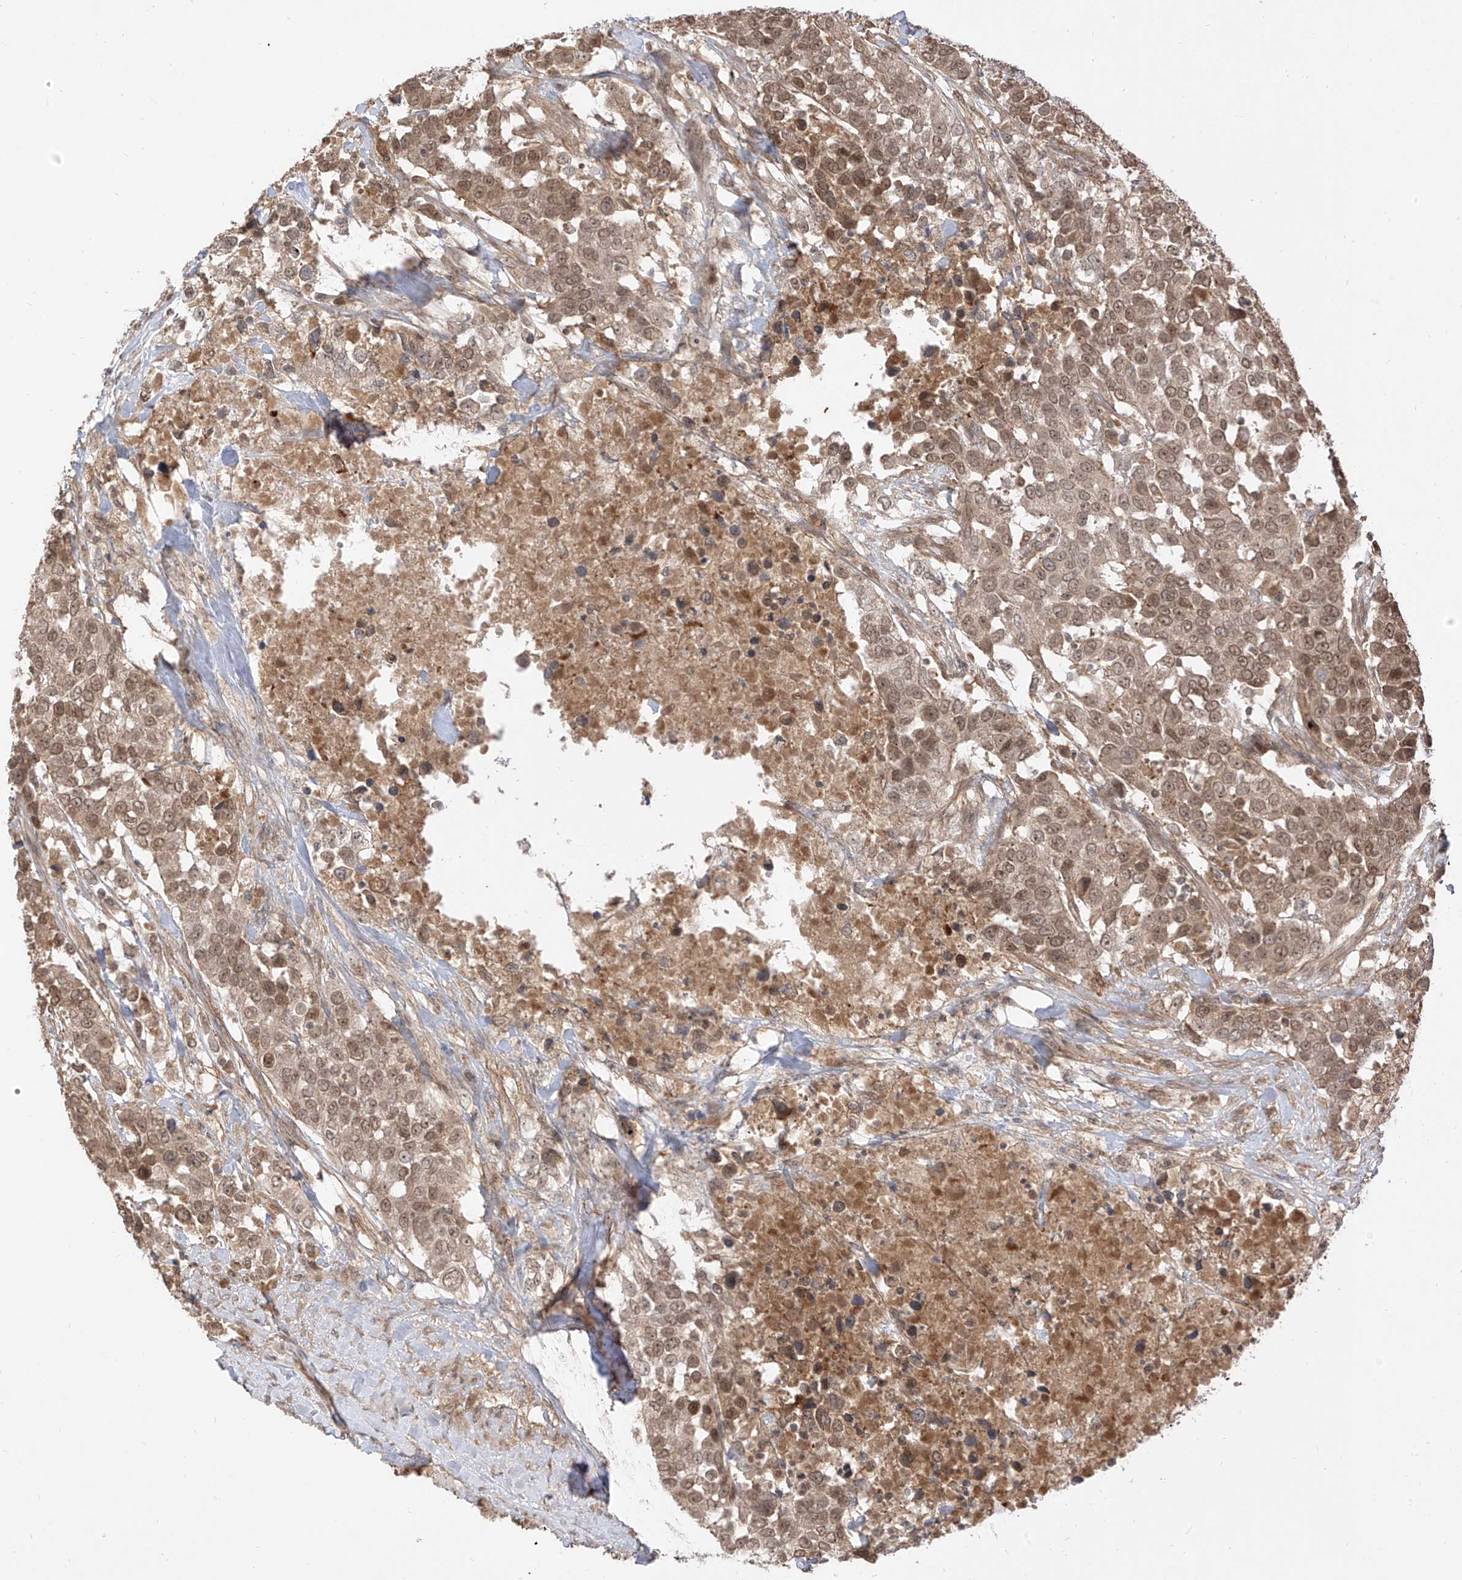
{"staining": {"intensity": "moderate", "quantity": ">75%", "location": "cytoplasmic/membranous,nuclear"}, "tissue": "urothelial cancer", "cell_type": "Tumor cells", "image_type": "cancer", "snomed": [{"axis": "morphology", "description": "Urothelial carcinoma, High grade"}, {"axis": "topography", "description": "Urinary bladder"}], "caption": "Immunohistochemical staining of urothelial cancer exhibits medium levels of moderate cytoplasmic/membranous and nuclear staining in about >75% of tumor cells.", "gene": "LCOR", "patient": {"sex": "female", "age": 80}}